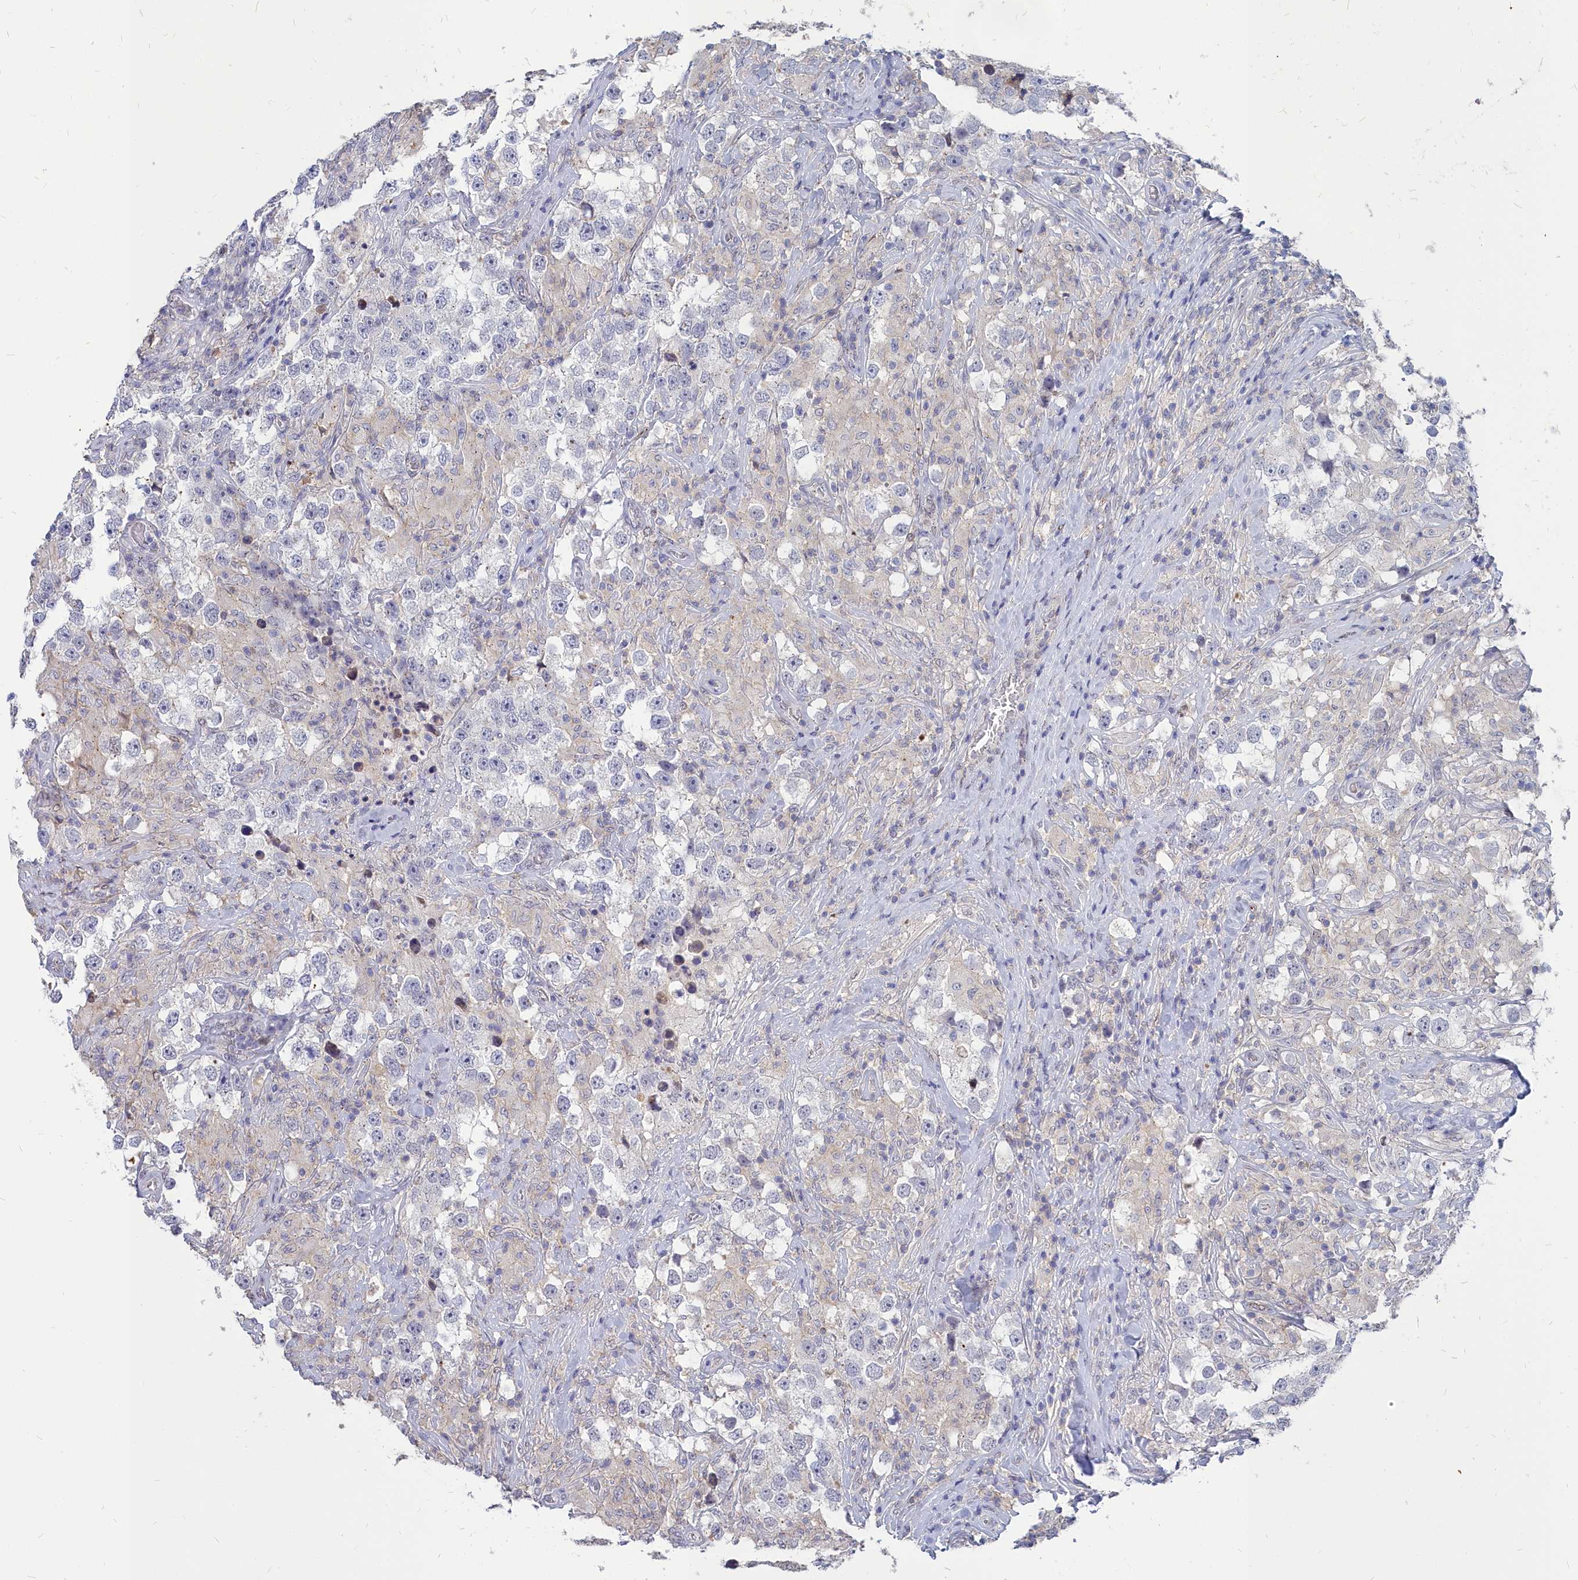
{"staining": {"intensity": "negative", "quantity": "none", "location": "none"}, "tissue": "testis cancer", "cell_type": "Tumor cells", "image_type": "cancer", "snomed": [{"axis": "morphology", "description": "Seminoma, NOS"}, {"axis": "topography", "description": "Testis"}], "caption": "Testis seminoma was stained to show a protein in brown. There is no significant staining in tumor cells.", "gene": "NOXA1", "patient": {"sex": "male", "age": 46}}